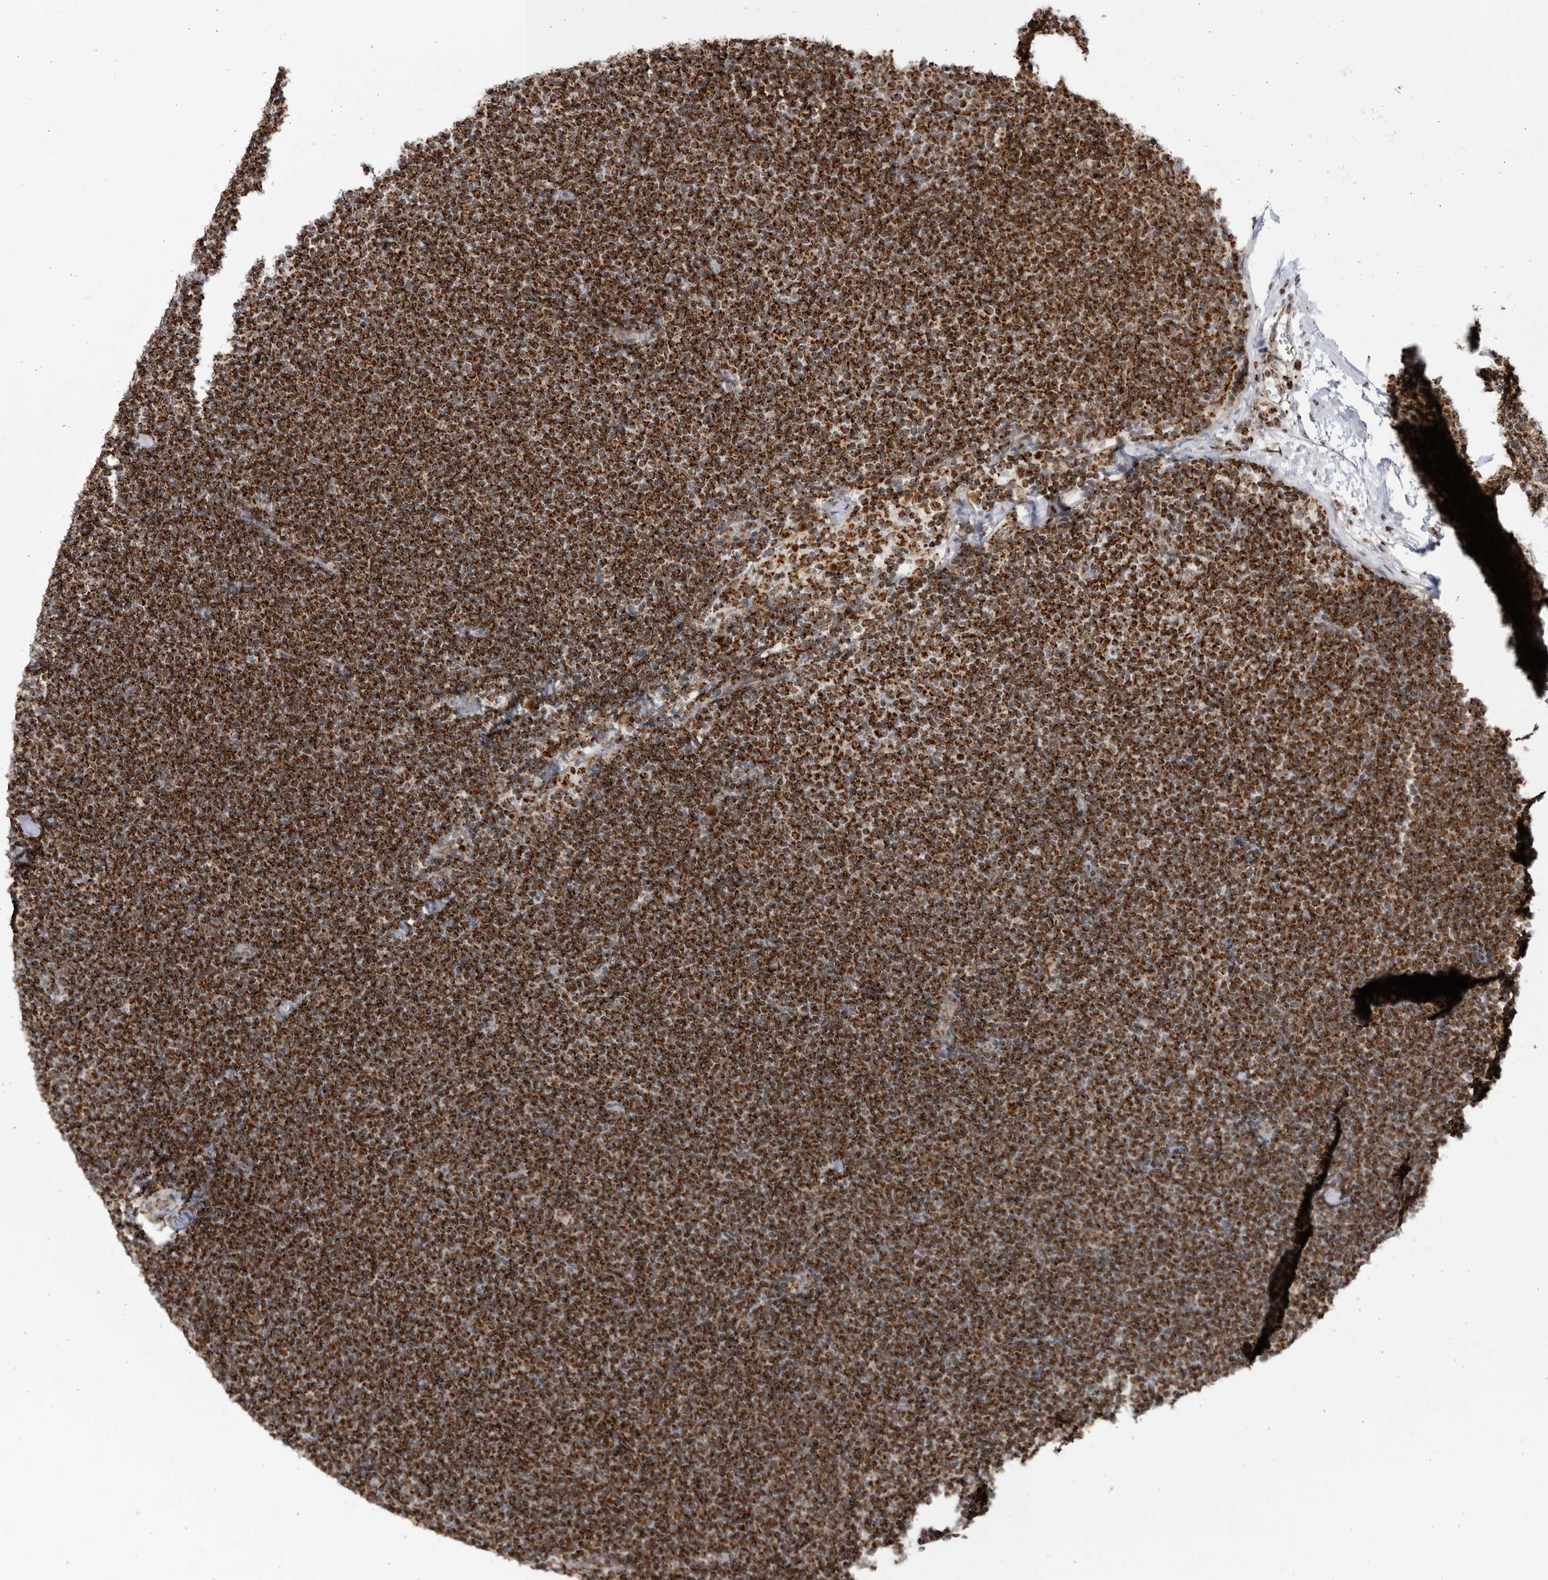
{"staining": {"intensity": "strong", "quantity": ">75%", "location": "cytoplasmic/membranous"}, "tissue": "lymphoma", "cell_type": "Tumor cells", "image_type": "cancer", "snomed": [{"axis": "morphology", "description": "Malignant lymphoma, non-Hodgkin's type, Low grade"}, {"axis": "topography", "description": "Lymph node"}], "caption": "Immunohistochemical staining of human malignant lymphoma, non-Hodgkin's type (low-grade) reveals high levels of strong cytoplasmic/membranous protein positivity in about >75% of tumor cells.", "gene": "RBM34", "patient": {"sex": "female", "age": 53}}